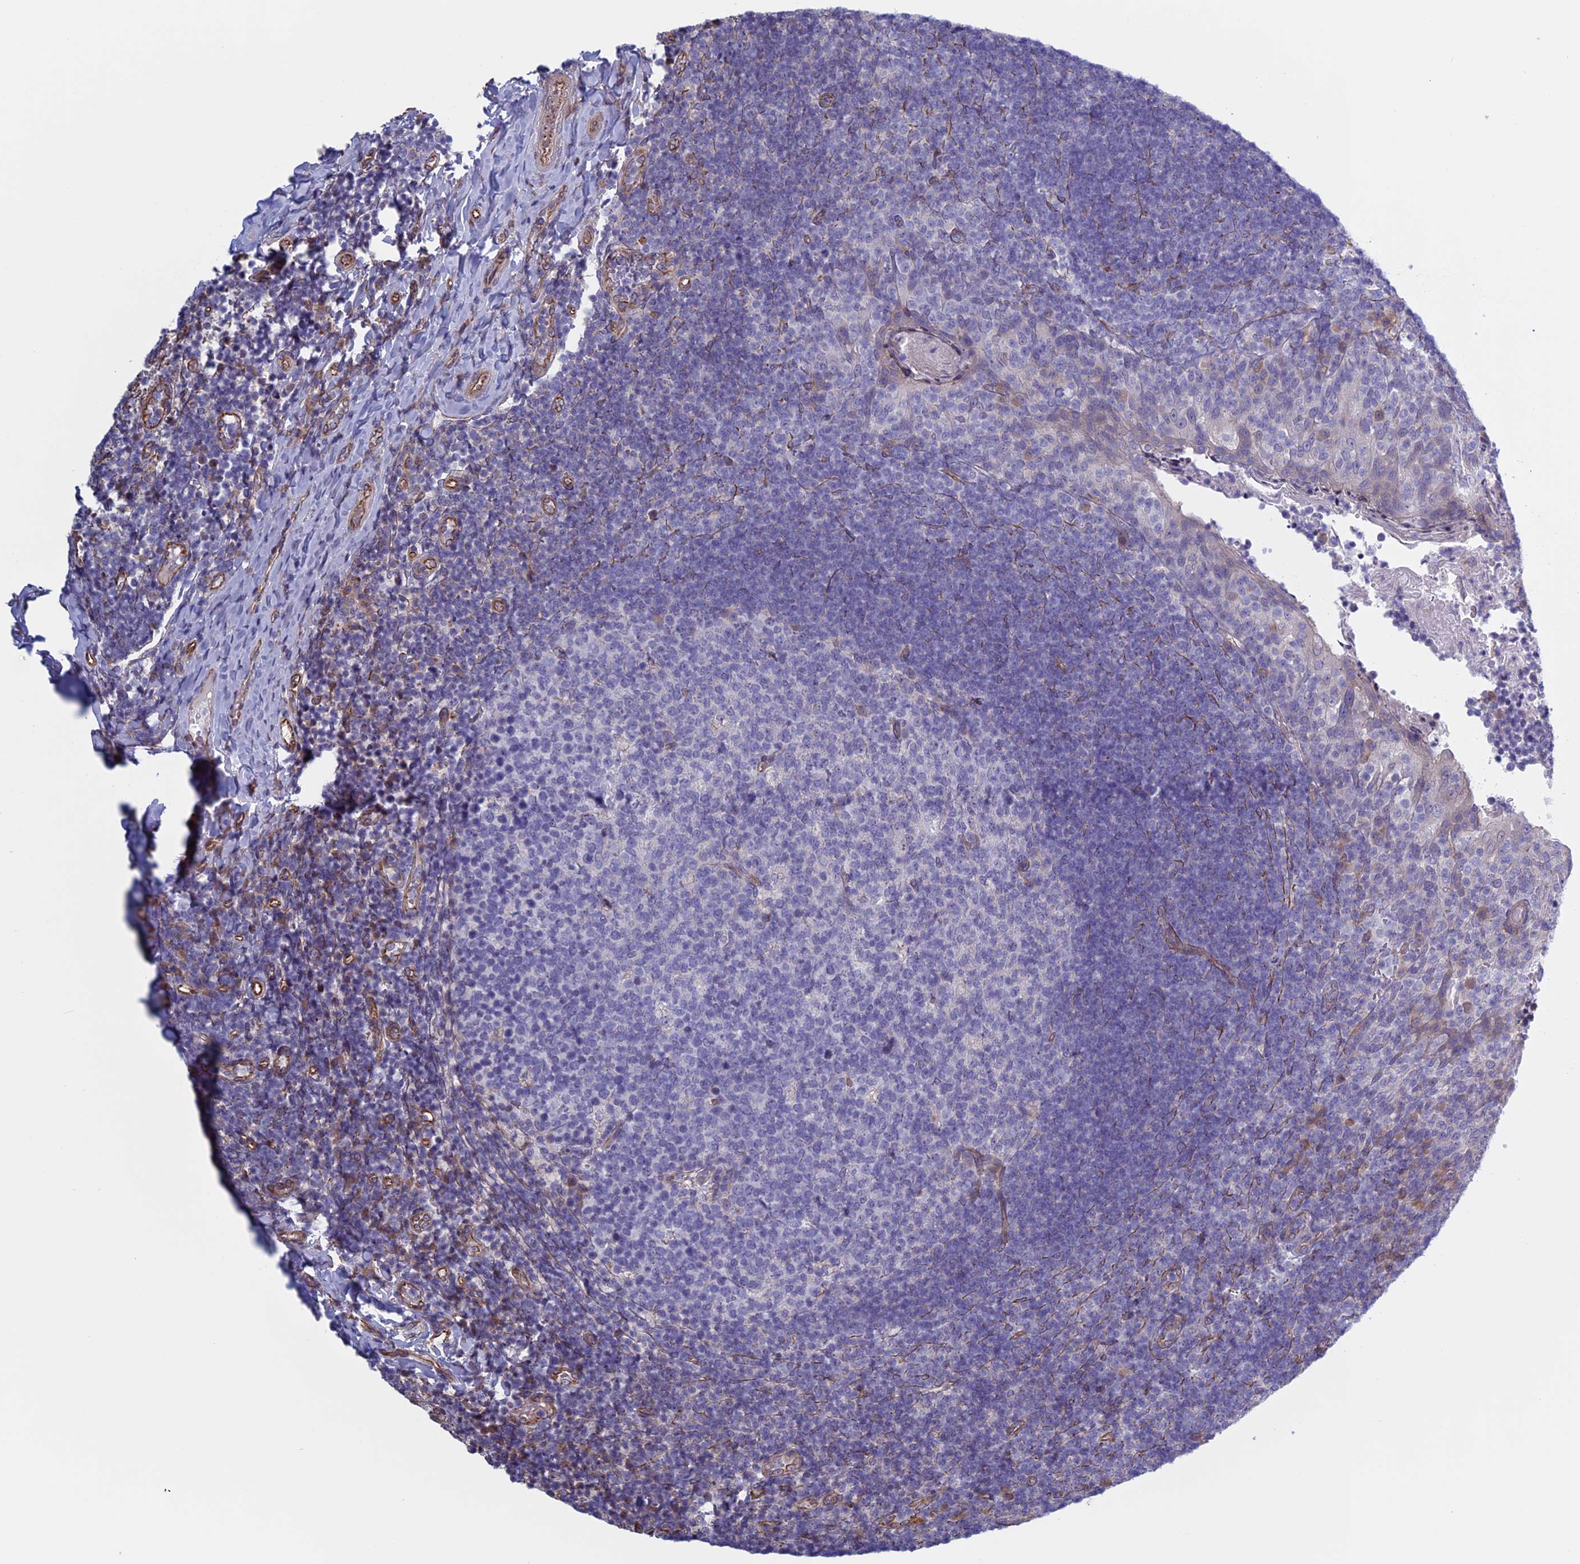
{"staining": {"intensity": "negative", "quantity": "none", "location": "none"}, "tissue": "tonsil", "cell_type": "Germinal center cells", "image_type": "normal", "snomed": [{"axis": "morphology", "description": "Normal tissue, NOS"}, {"axis": "topography", "description": "Tonsil"}], "caption": "Immunohistochemistry histopathology image of unremarkable human tonsil stained for a protein (brown), which reveals no positivity in germinal center cells.", "gene": "BCL2L10", "patient": {"sex": "female", "age": 10}}